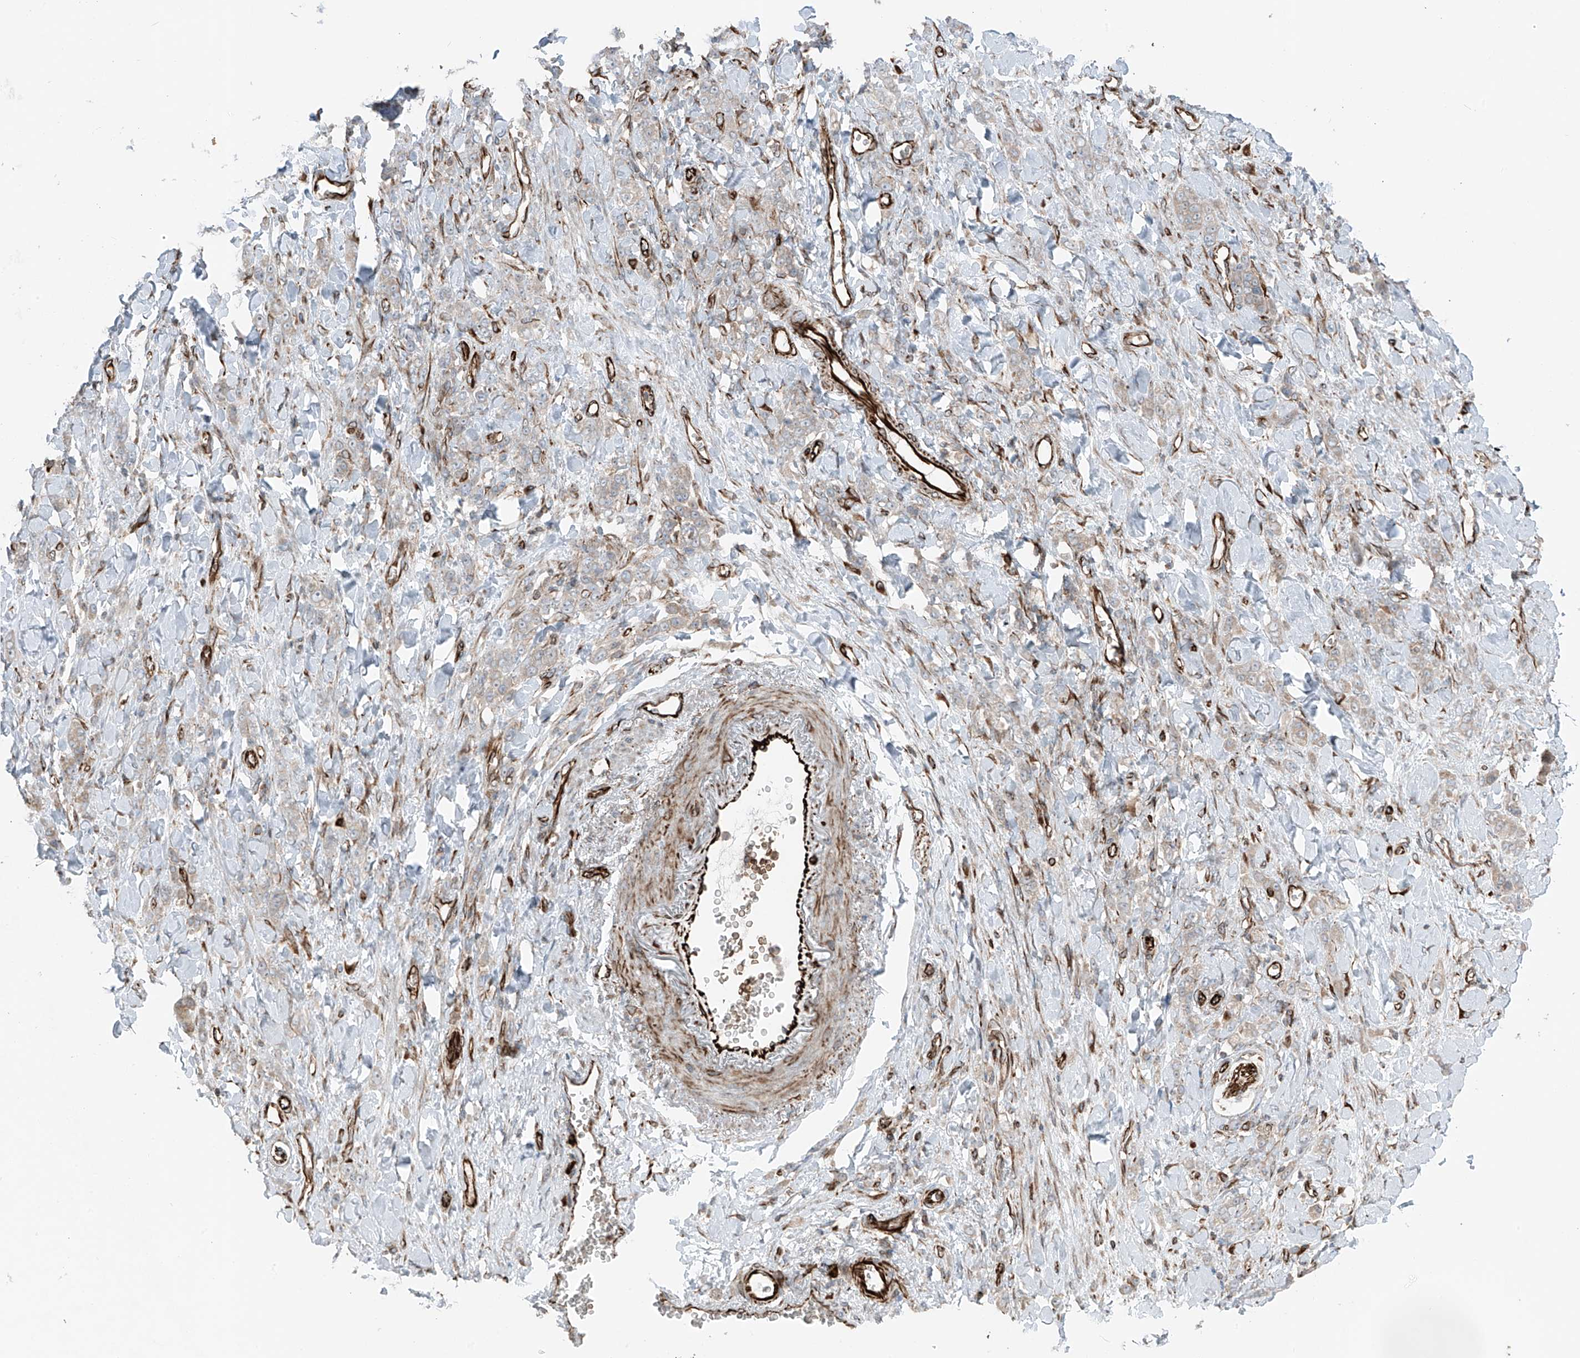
{"staining": {"intensity": "negative", "quantity": "none", "location": "none"}, "tissue": "stomach cancer", "cell_type": "Tumor cells", "image_type": "cancer", "snomed": [{"axis": "morphology", "description": "Normal tissue, NOS"}, {"axis": "morphology", "description": "Adenocarcinoma, NOS"}, {"axis": "topography", "description": "Stomach"}], "caption": "Protein analysis of stomach cancer (adenocarcinoma) displays no significant positivity in tumor cells.", "gene": "ERLEC1", "patient": {"sex": "male", "age": 82}}